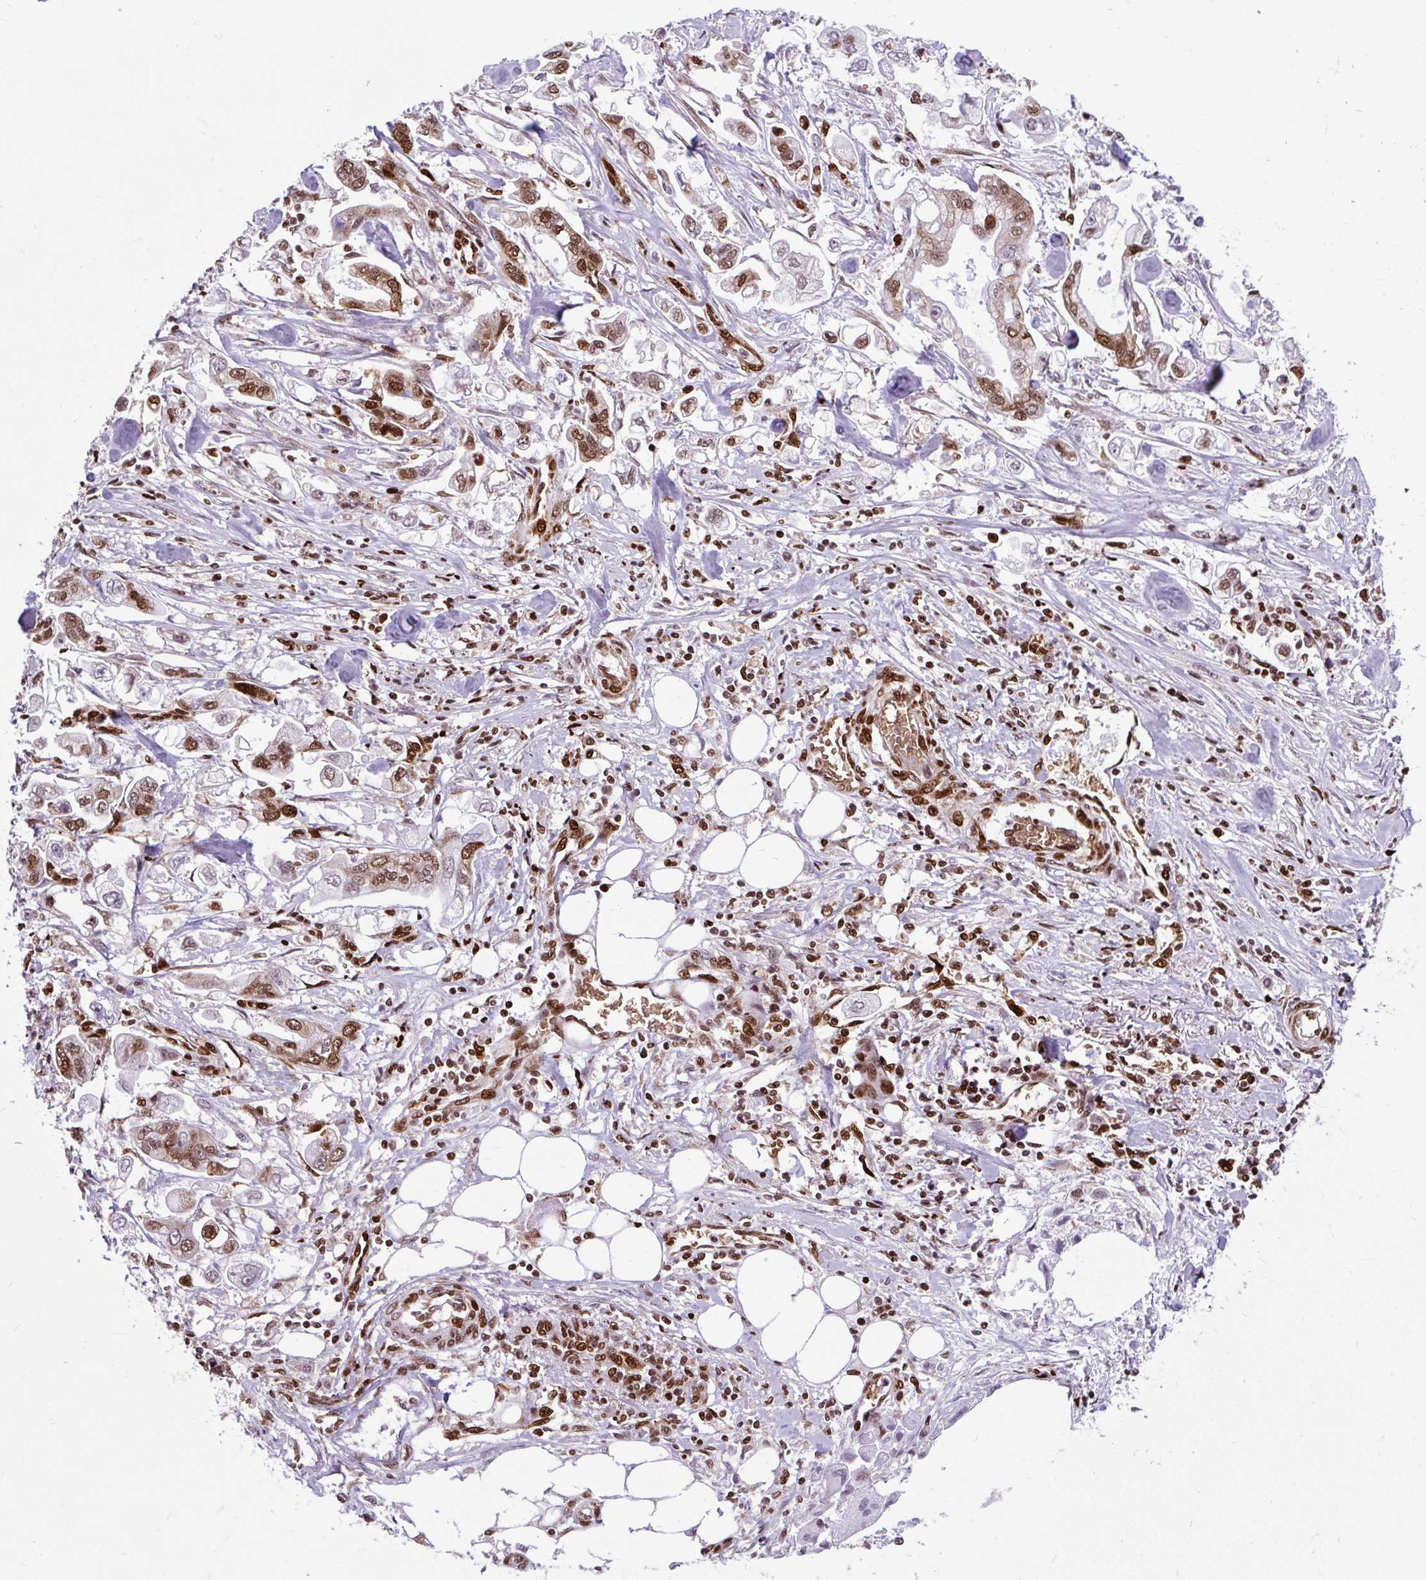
{"staining": {"intensity": "moderate", "quantity": ">75%", "location": "nuclear"}, "tissue": "stomach cancer", "cell_type": "Tumor cells", "image_type": "cancer", "snomed": [{"axis": "morphology", "description": "Adenocarcinoma, NOS"}, {"axis": "topography", "description": "Stomach"}], "caption": "Immunohistochemistry (IHC) image of human stomach cancer stained for a protein (brown), which displays medium levels of moderate nuclear staining in approximately >75% of tumor cells.", "gene": "FUS", "patient": {"sex": "male", "age": 62}}